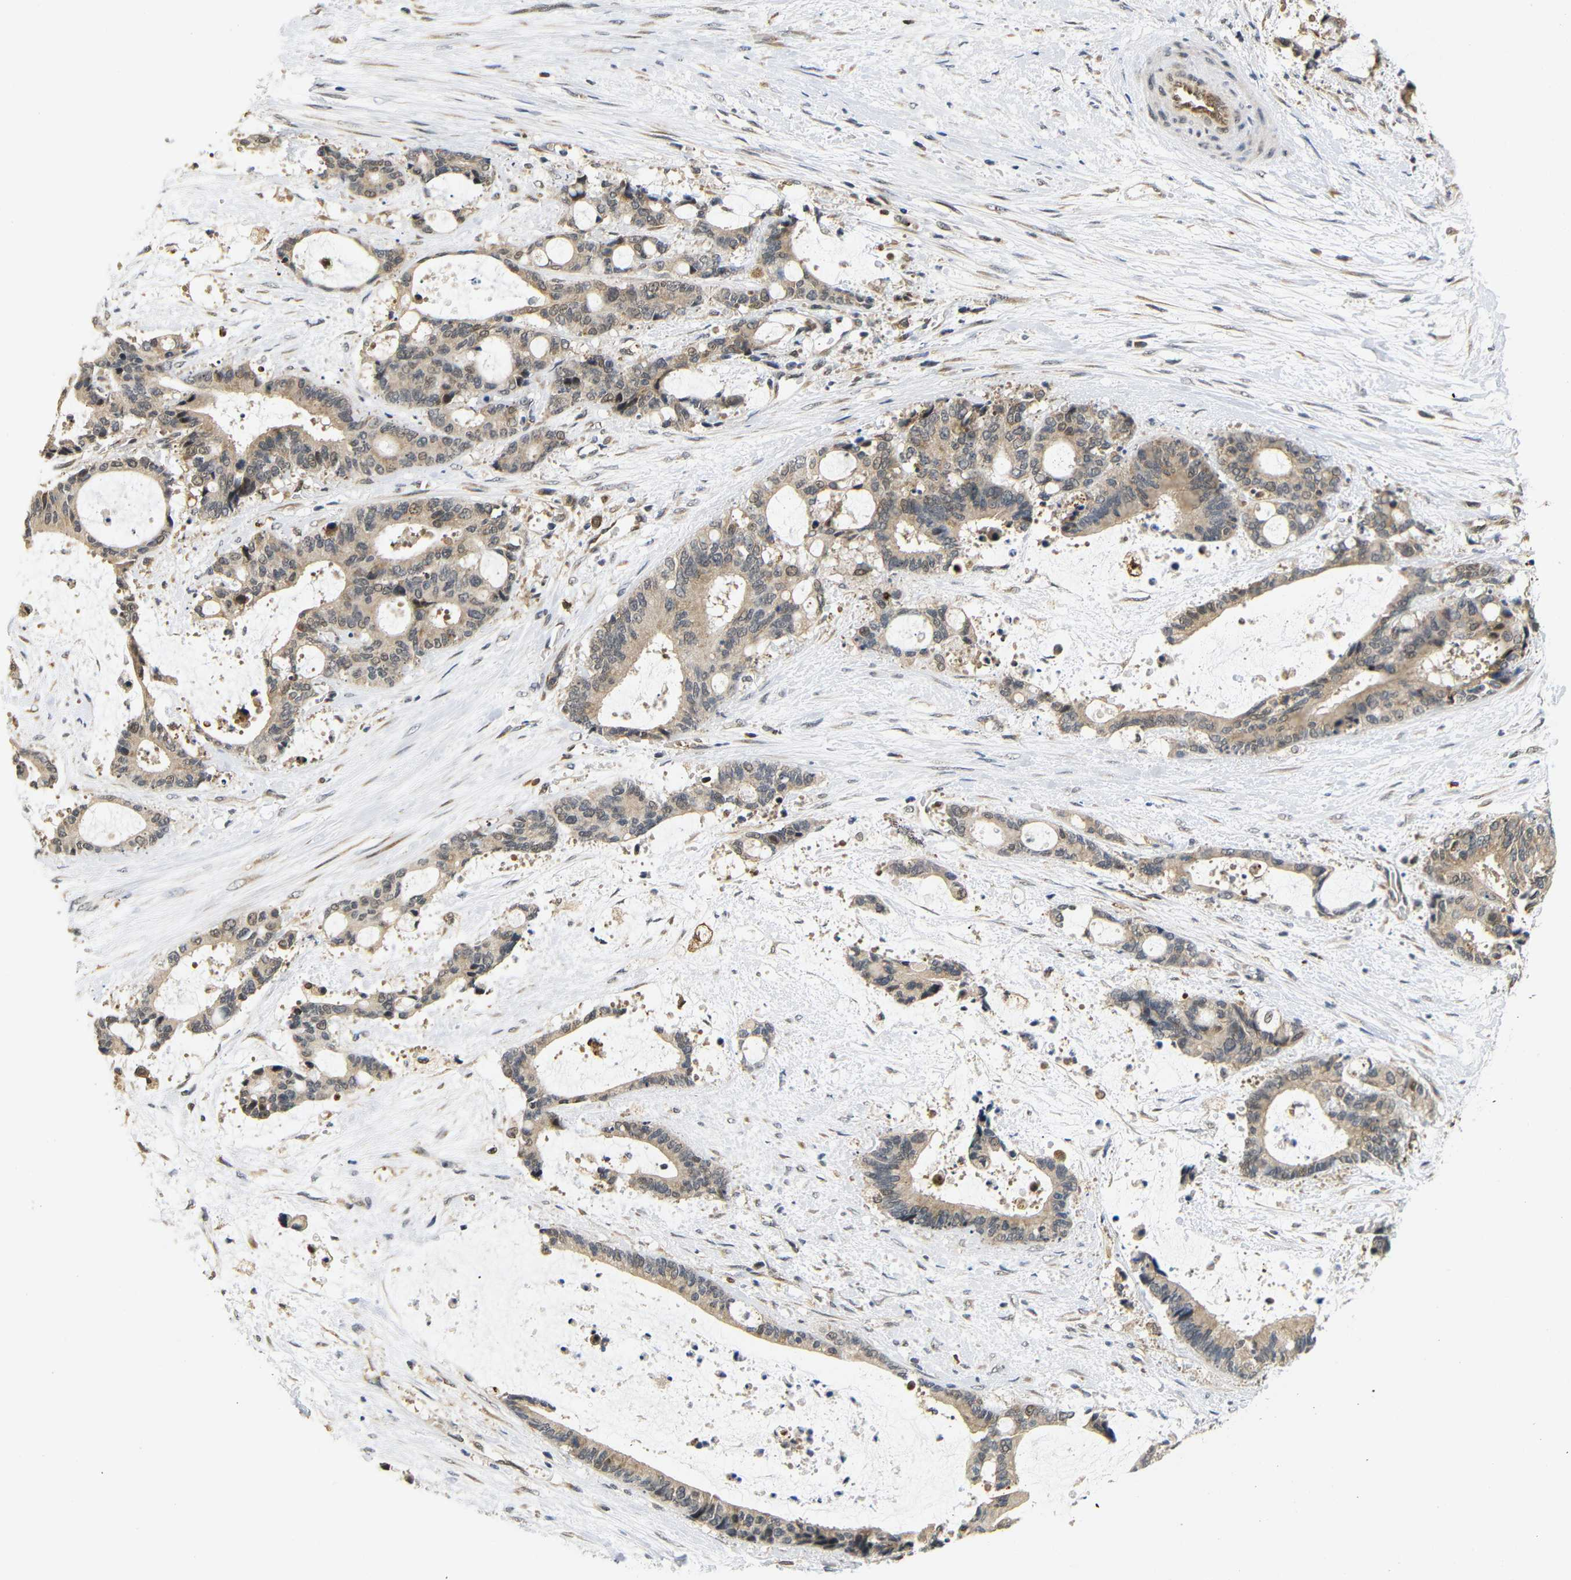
{"staining": {"intensity": "moderate", "quantity": ">75%", "location": "cytoplasmic/membranous,nuclear"}, "tissue": "liver cancer", "cell_type": "Tumor cells", "image_type": "cancer", "snomed": [{"axis": "morphology", "description": "Normal tissue, NOS"}, {"axis": "morphology", "description": "Cholangiocarcinoma"}, {"axis": "topography", "description": "Liver"}, {"axis": "topography", "description": "Peripheral nerve tissue"}], "caption": "Cholangiocarcinoma (liver) stained for a protein (brown) exhibits moderate cytoplasmic/membranous and nuclear positive positivity in about >75% of tumor cells.", "gene": "GJA5", "patient": {"sex": "female", "age": 73}}